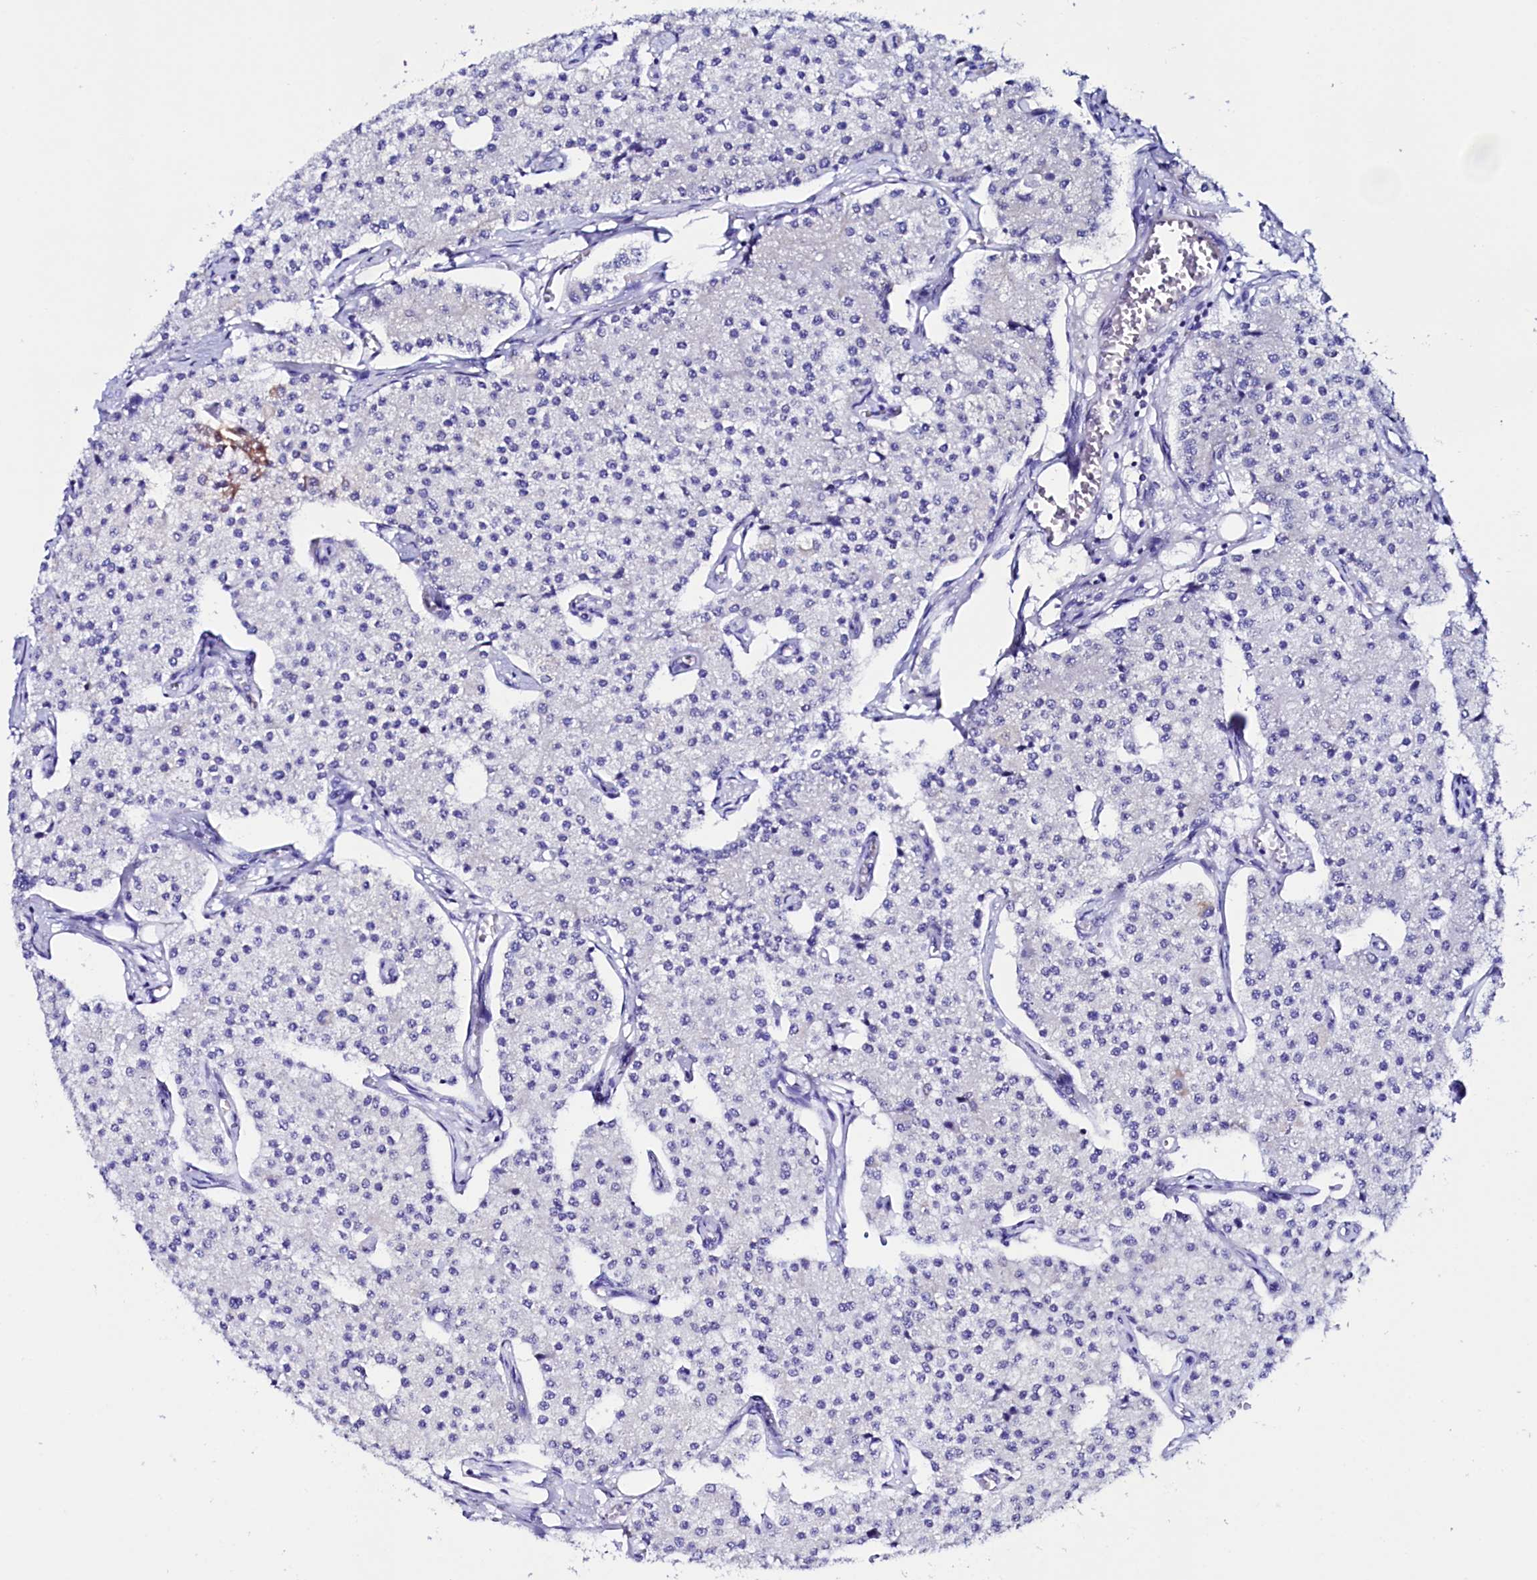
{"staining": {"intensity": "negative", "quantity": "none", "location": "none"}, "tissue": "carcinoid", "cell_type": "Tumor cells", "image_type": "cancer", "snomed": [{"axis": "morphology", "description": "Carcinoid, malignant, NOS"}, {"axis": "topography", "description": "Colon"}], "caption": "Immunohistochemistry (IHC) micrograph of neoplastic tissue: human malignant carcinoid stained with DAB (3,3'-diaminobenzidine) reveals no significant protein positivity in tumor cells.", "gene": "HAND1", "patient": {"sex": "female", "age": 52}}